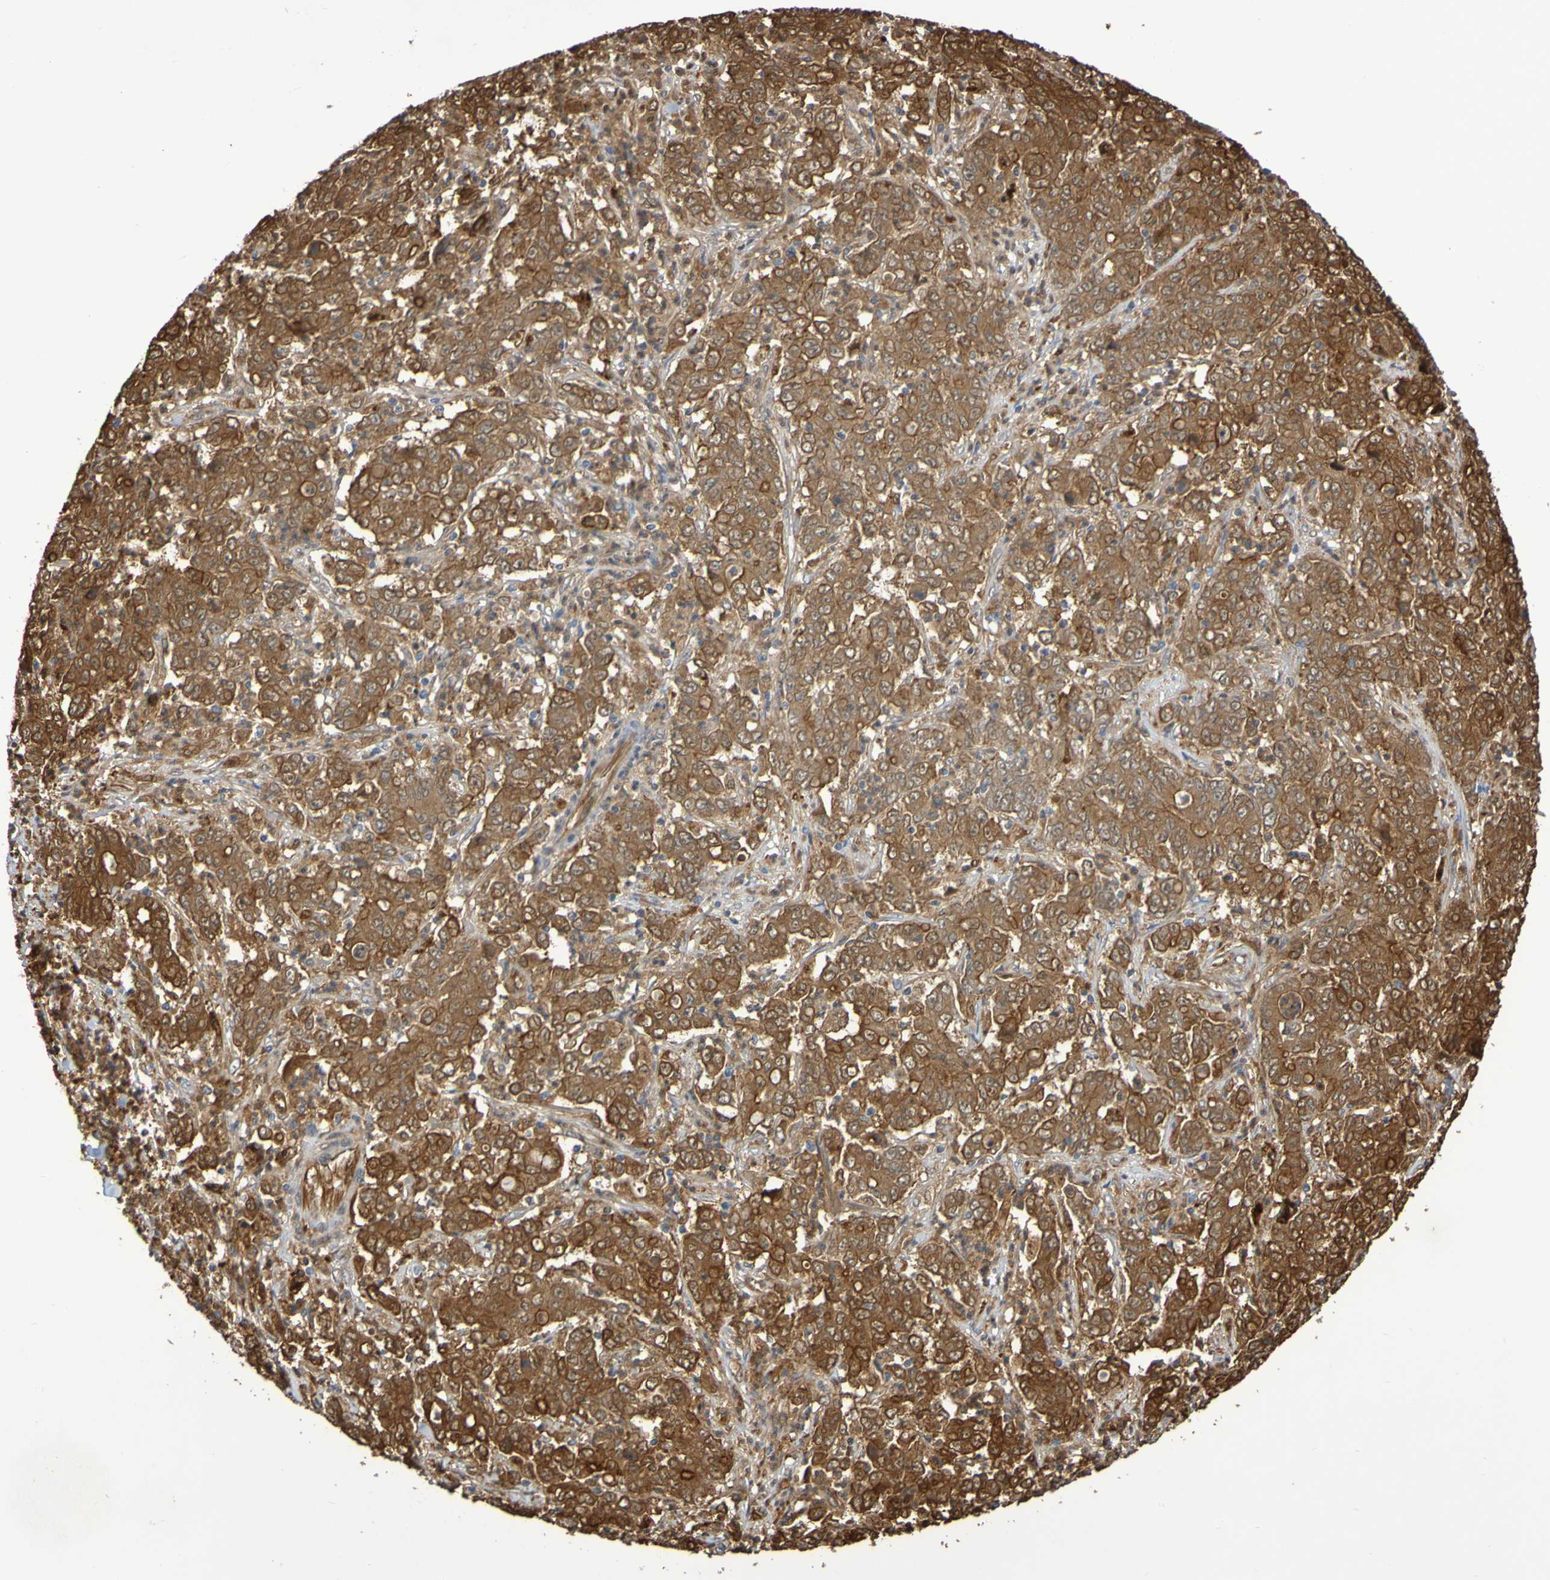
{"staining": {"intensity": "moderate", "quantity": ">75%", "location": "cytoplasmic/membranous"}, "tissue": "stomach cancer", "cell_type": "Tumor cells", "image_type": "cancer", "snomed": [{"axis": "morphology", "description": "Adenocarcinoma, NOS"}, {"axis": "topography", "description": "Stomach, lower"}], "caption": "Stomach cancer (adenocarcinoma) stained for a protein reveals moderate cytoplasmic/membranous positivity in tumor cells.", "gene": "SERPINB6", "patient": {"sex": "female", "age": 71}}